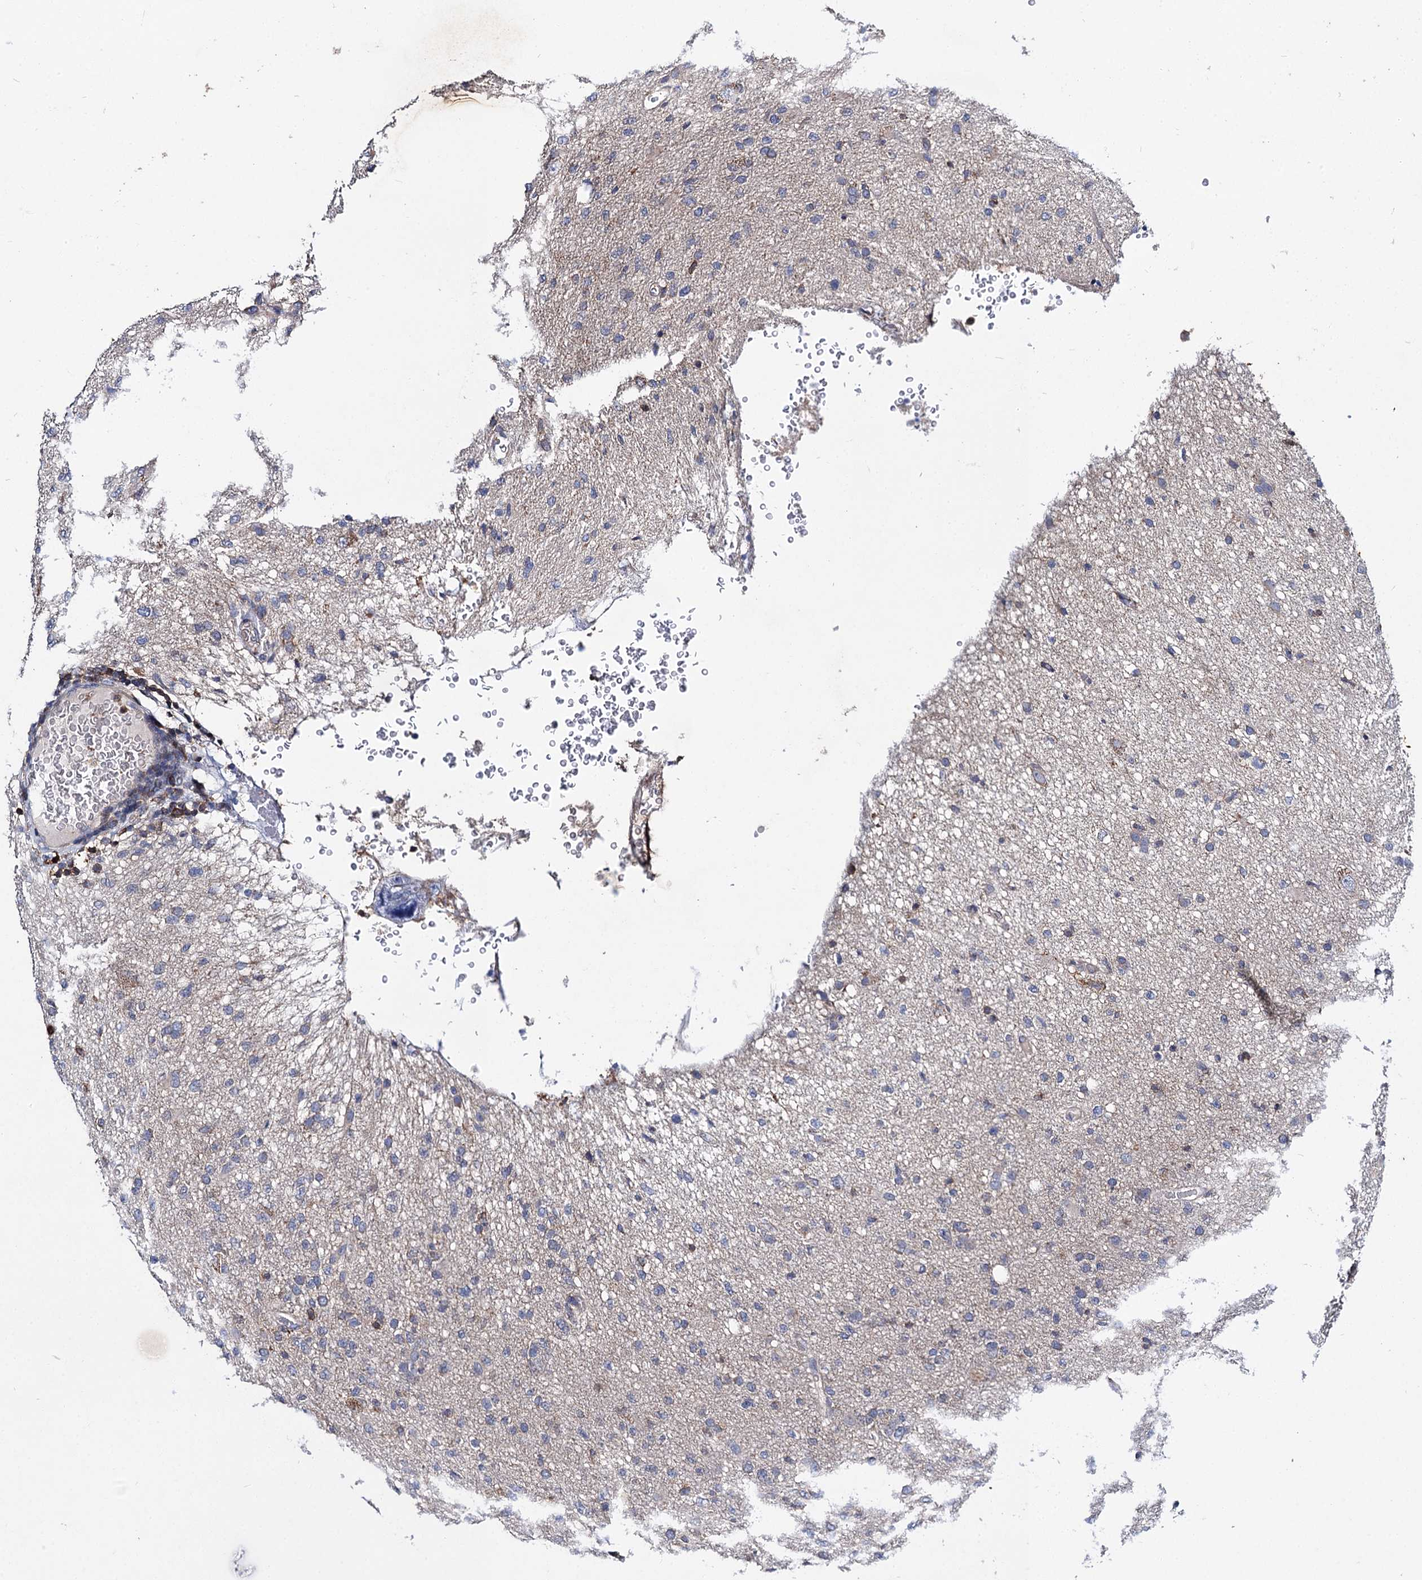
{"staining": {"intensity": "negative", "quantity": "none", "location": "none"}, "tissue": "glioma", "cell_type": "Tumor cells", "image_type": "cancer", "snomed": [{"axis": "morphology", "description": "Glioma, malignant, High grade"}, {"axis": "topography", "description": "Brain"}], "caption": "A histopathology image of glioma stained for a protein demonstrates no brown staining in tumor cells.", "gene": "UBASH3B", "patient": {"sex": "female", "age": 57}}